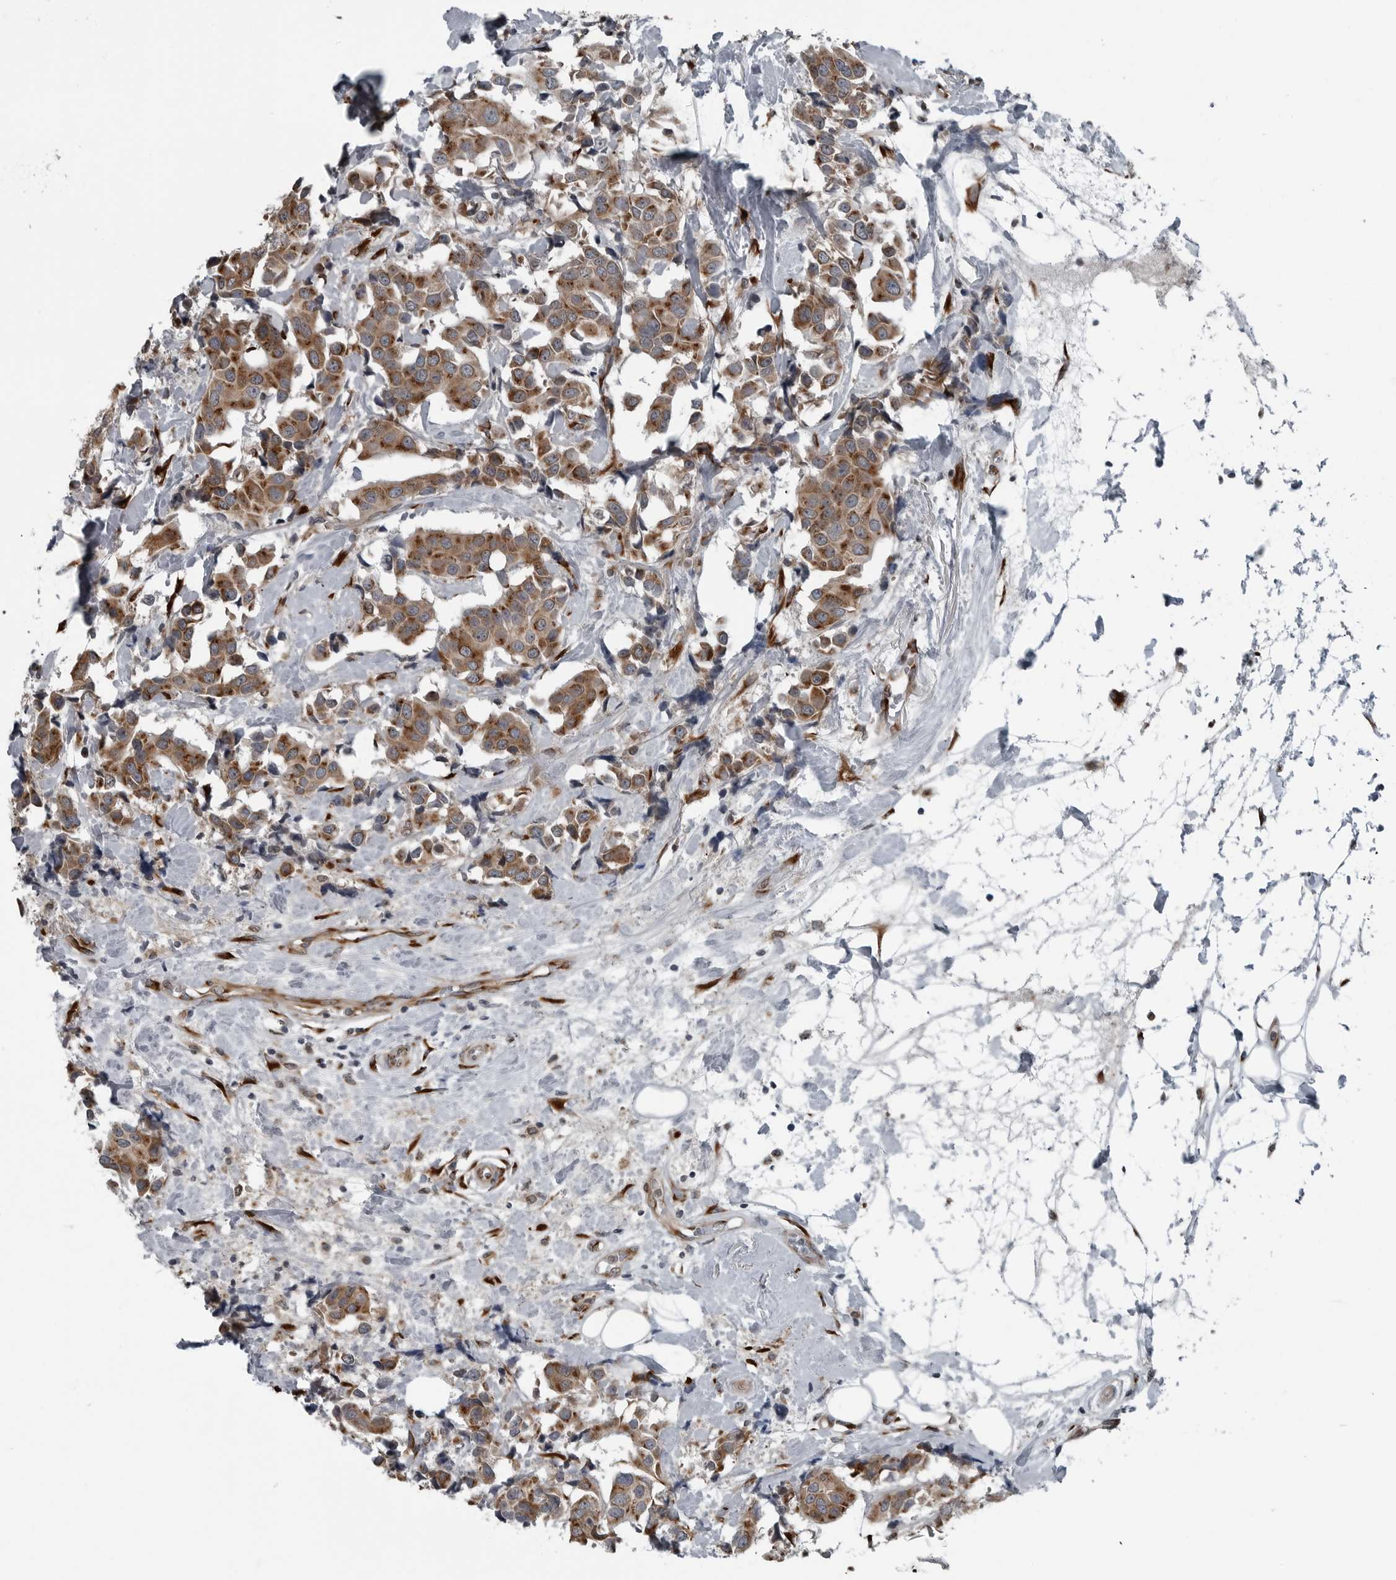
{"staining": {"intensity": "moderate", "quantity": ">75%", "location": "cytoplasmic/membranous"}, "tissue": "breast cancer", "cell_type": "Tumor cells", "image_type": "cancer", "snomed": [{"axis": "morphology", "description": "Normal tissue, NOS"}, {"axis": "morphology", "description": "Duct carcinoma"}, {"axis": "topography", "description": "Breast"}], "caption": "A brown stain shows moderate cytoplasmic/membranous expression of a protein in human intraductal carcinoma (breast) tumor cells.", "gene": "CEP85", "patient": {"sex": "female", "age": 39}}